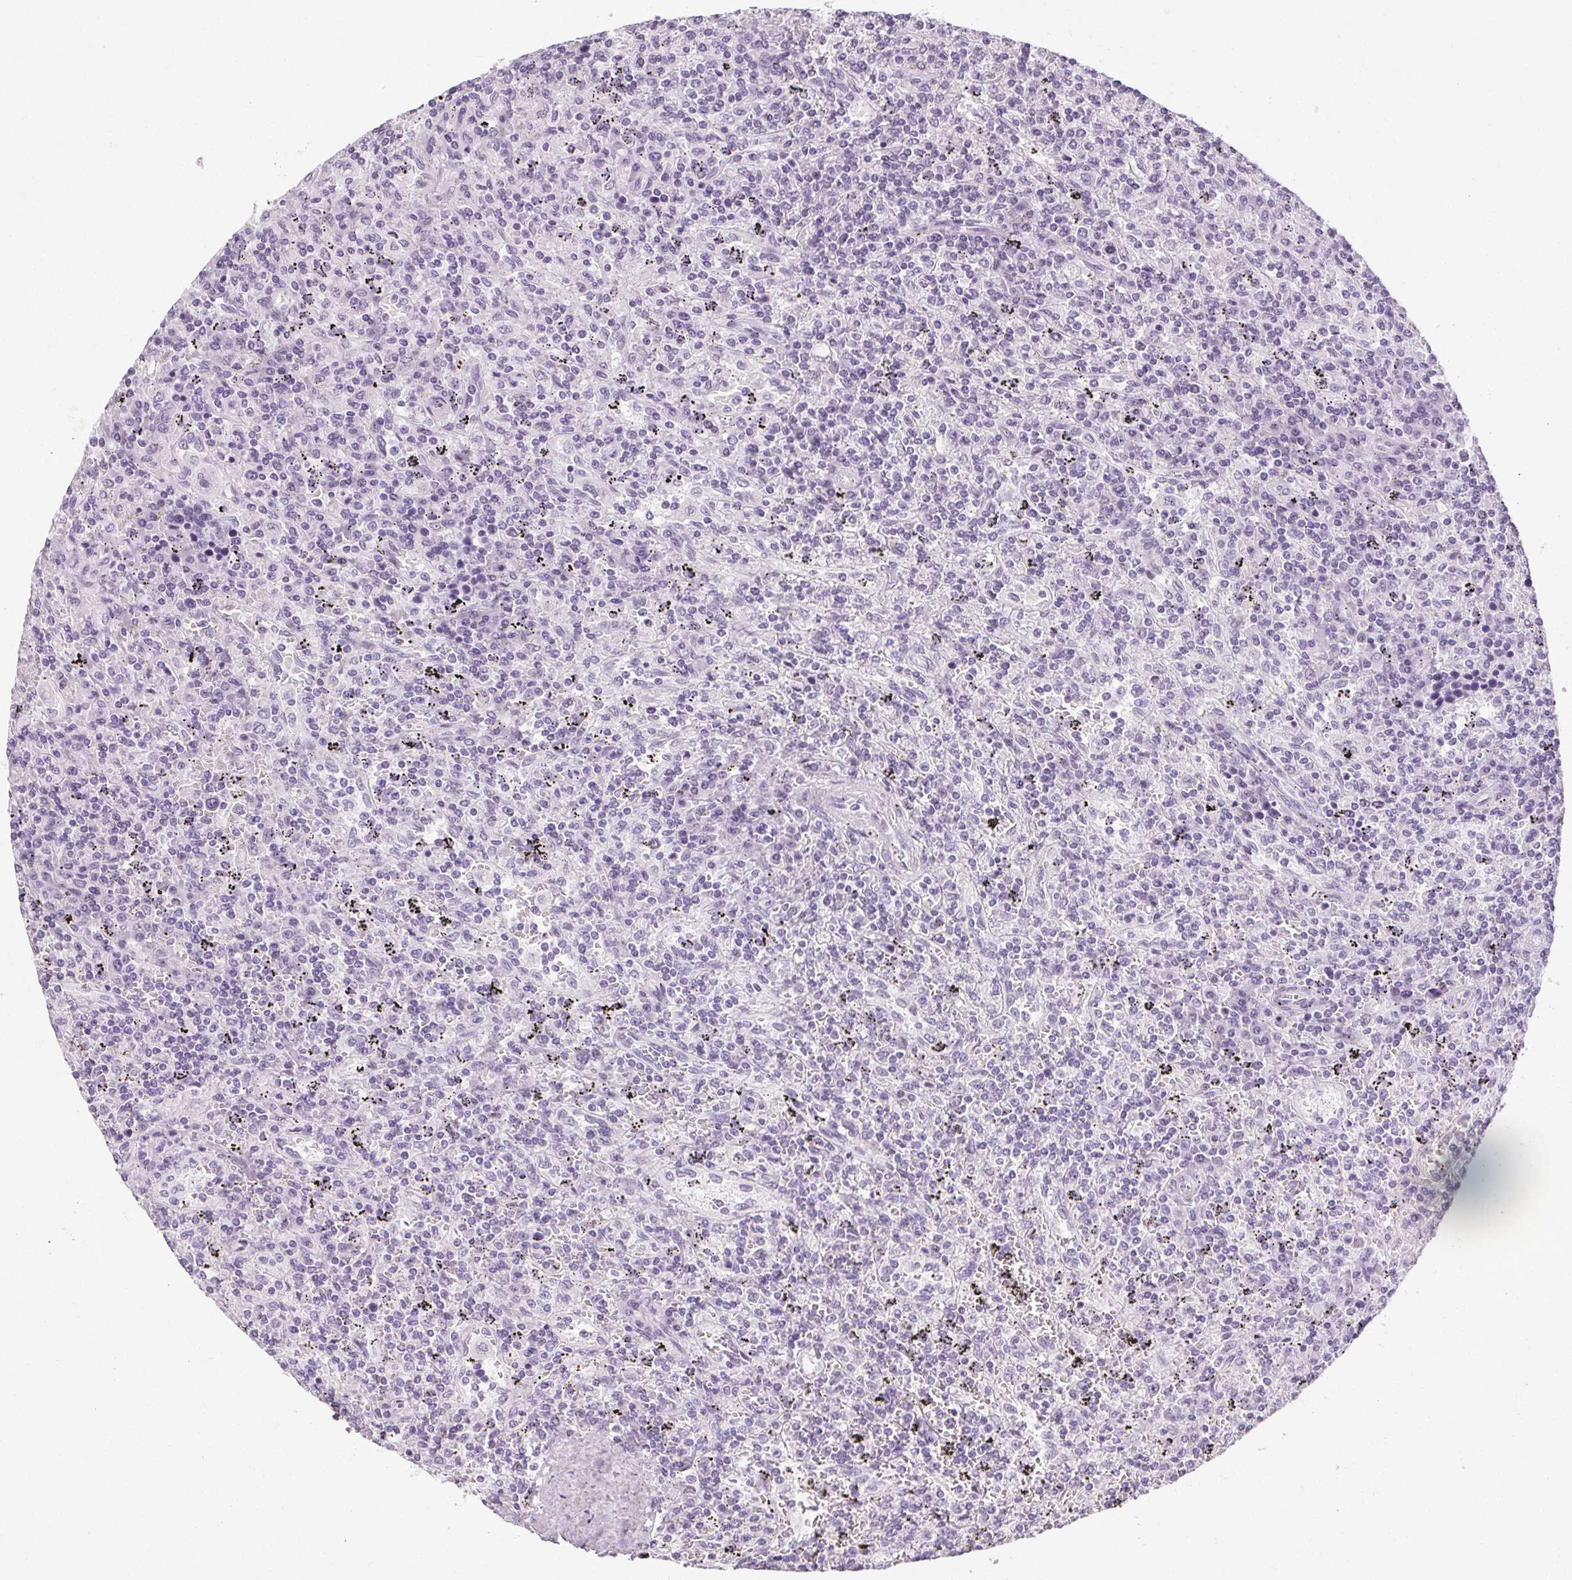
{"staining": {"intensity": "negative", "quantity": "none", "location": "none"}, "tissue": "lymphoma", "cell_type": "Tumor cells", "image_type": "cancer", "snomed": [{"axis": "morphology", "description": "Malignant lymphoma, non-Hodgkin's type, Low grade"}, {"axis": "topography", "description": "Spleen"}], "caption": "Immunohistochemistry photomicrograph of human low-grade malignant lymphoma, non-Hodgkin's type stained for a protein (brown), which demonstrates no staining in tumor cells.", "gene": "POMC", "patient": {"sex": "male", "age": 62}}